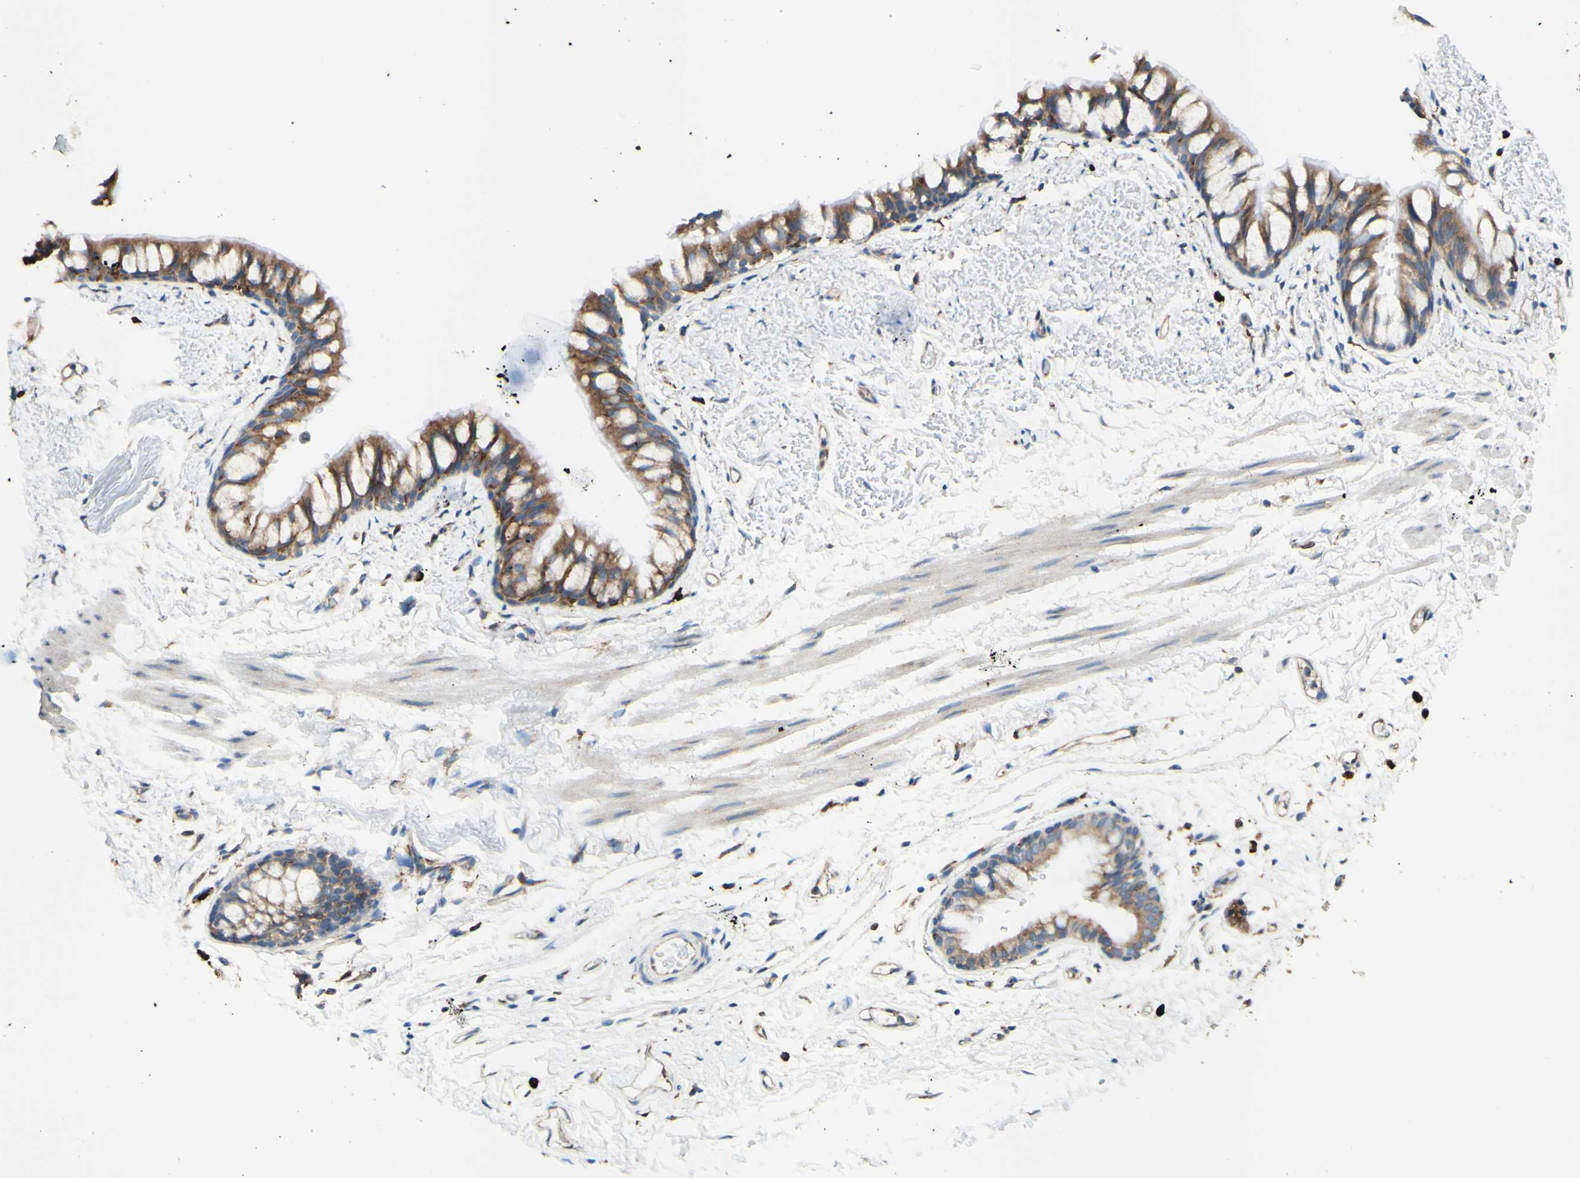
{"staining": {"intensity": "moderate", "quantity": "<25%", "location": "cytoplasmic/membranous"}, "tissue": "adipose tissue", "cell_type": "Adipocytes", "image_type": "normal", "snomed": [{"axis": "morphology", "description": "Normal tissue, NOS"}, {"axis": "topography", "description": "Bronchus"}], "caption": "A brown stain shows moderate cytoplasmic/membranous expression of a protein in adipocytes of unremarkable adipose tissue. The protein of interest is stained brown, and the nuclei are stained in blue (DAB IHC with brightfield microscopy, high magnification).", "gene": "DNAJB11", "patient": {"sex": "female", "age": 73}}